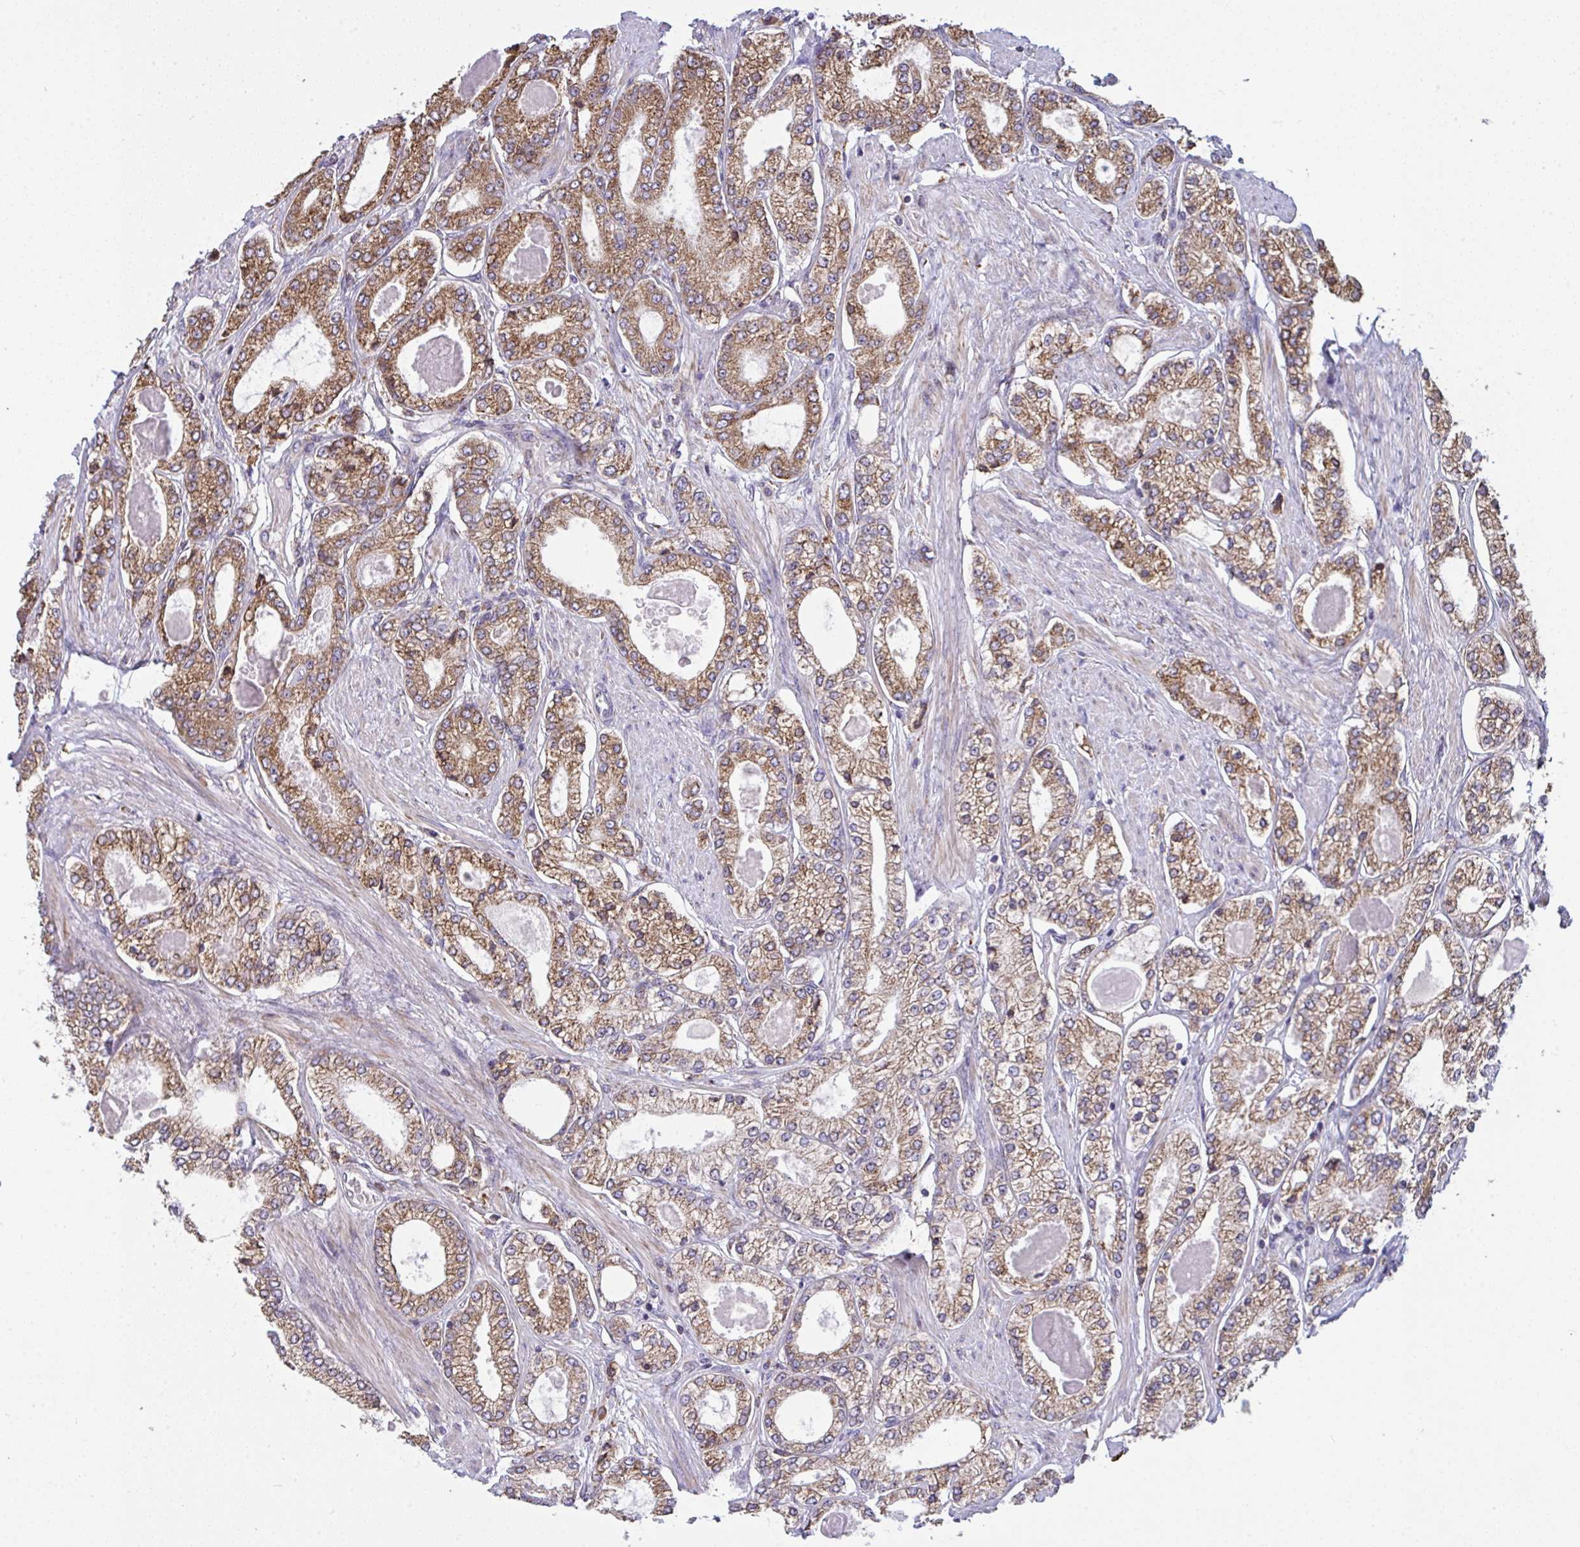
{"staining": {"intensity": "moderate", "quantity": ">75%", "location": "cytoplasmic/membranous"}, "tissue": "prostate cancer", "cell_type": "Tumor cells", "image_type": "cancer", "snomed": [{"axis": "morphology", "description": "Adenocarcinoma, High grade"}, {"axis": "topography", "description": "Prostate"}], "caption": "The photomicrograph shows a brown stain indicating the presence of a protein in the cytoplasmic/membranous of tumor cells in high-grade adenocarcinoma (prostate). (brown staining indicates protein expression, while blue staining denotes nuclei).", "gene": "MYMK", "patient": {"sex": "male", "age": 68}}